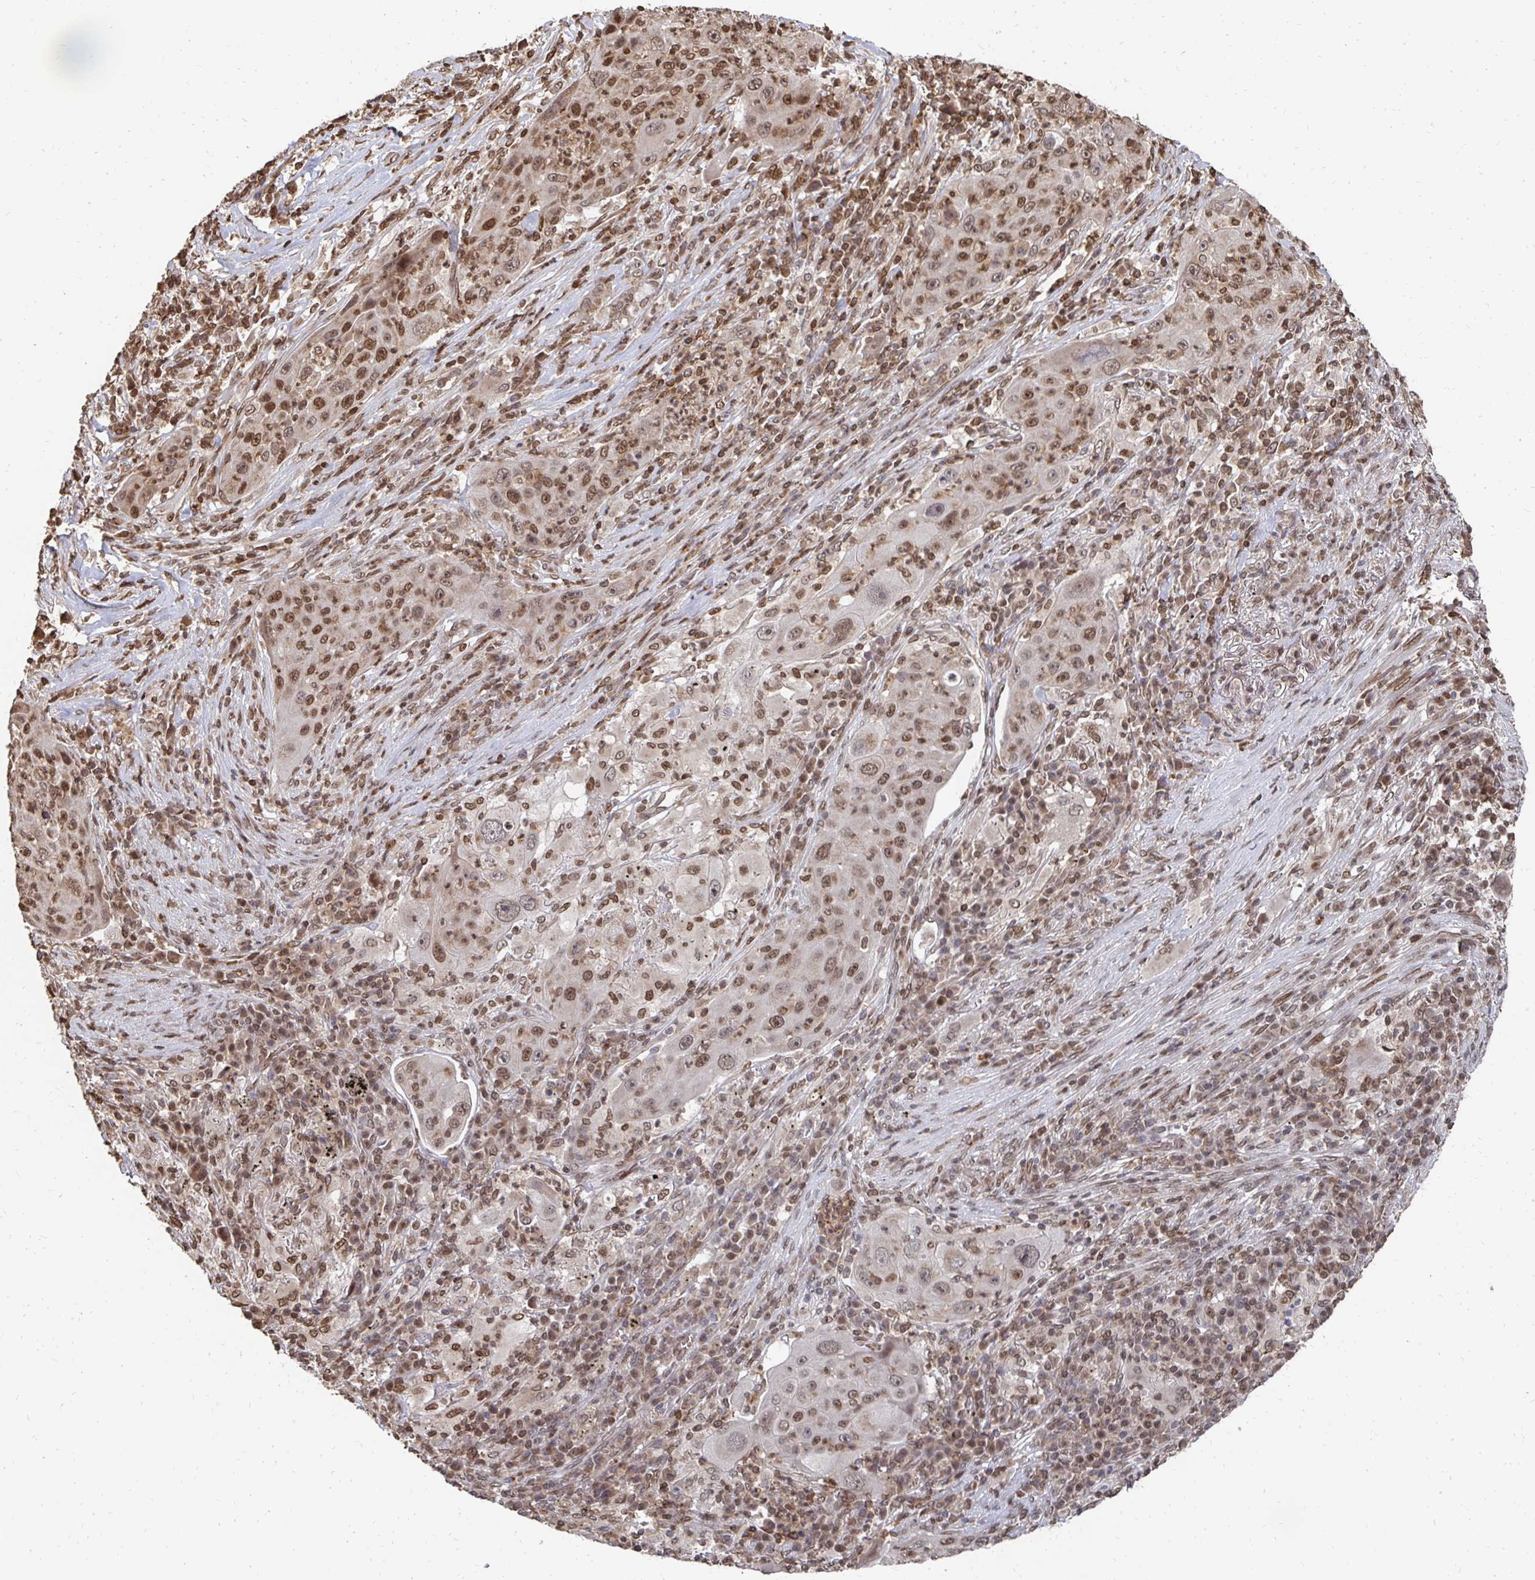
{"staining": {"intensity": "moderate", "quantity": ">75%", "location": "nuclear"}, "tissue": "lung cancer", "cell_type": "Tumor cells", "image_type": "cancer", "snomed": [{"axis": "morphology", "description": "Squamous cell carcinoma, NOS"}, {"axis": "topography", "description": "Lung"}], "caption": "Immunohistochemical staining of lung cancer (squamous cell carcinoma) demonstrates medium levels of moderate nuclear expression in approximately >75% of tumor cells. Nuclei are stained in blue.", "gene": "GTF3C6", "patient": {"sex": "female", "age": 59}}